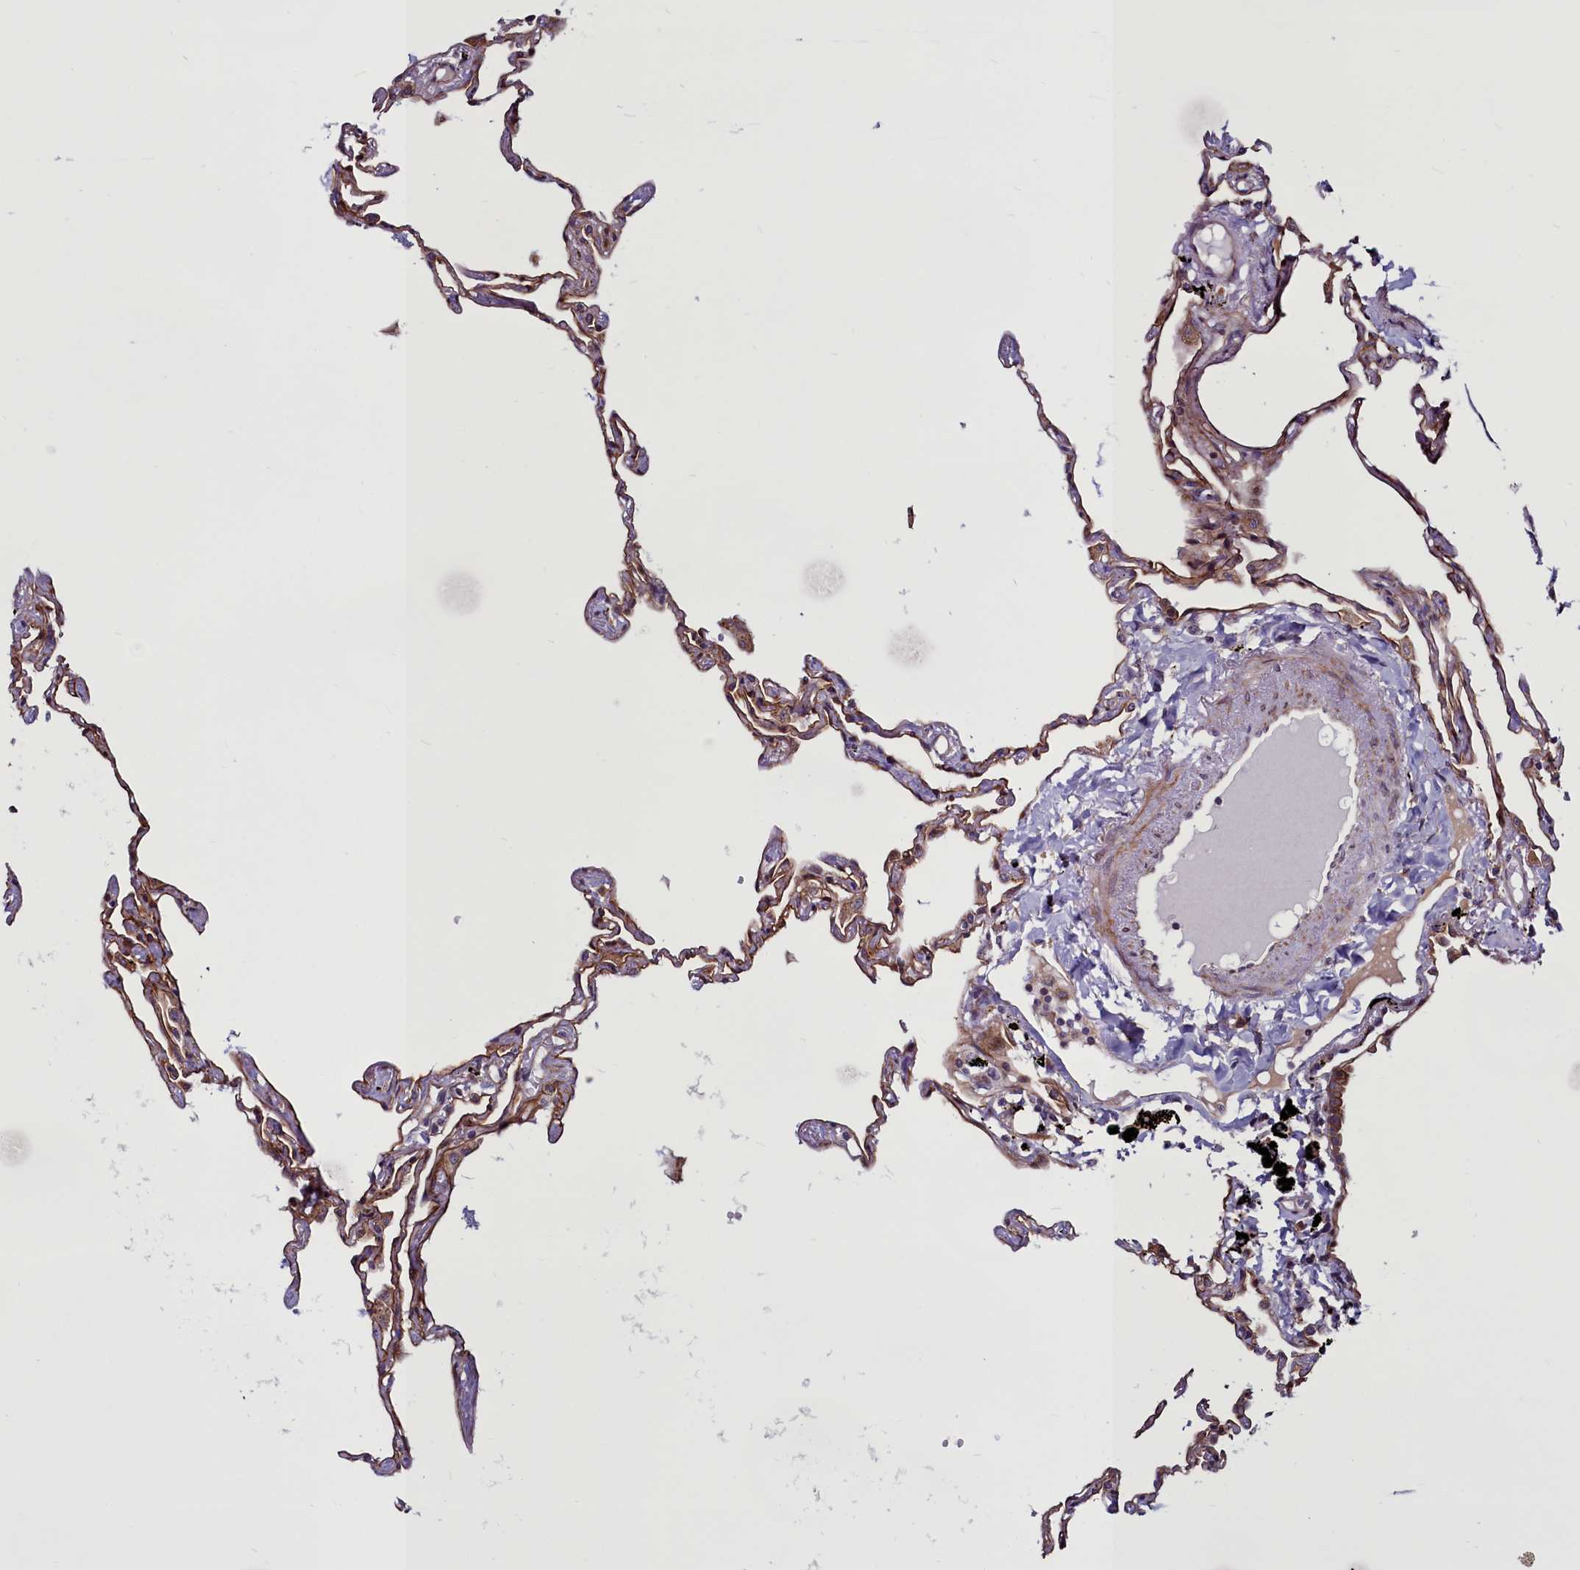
{"staining": {"intensity": "strong", "quantity": "25%-75%", "location": "cytoplasmic/membranous"}, "tissue": "lung", "cell_type": "Alveolar cells", "image_type": "normal", "snomed": [{"axis": "morphology", "description": "Normal tissue, NOS"}, {"axis": "topography", "description": "Lung"}], "caption": "A high amount of strong cytoplasmic/membranous expression is appreciated in approximately 25%-75% of alveolar cells in normal lung. (DAB IHC with brightfield microscopy, high magnification).", "gene": "MCRIP1", "patient": {"sex": "female", "age": 67}}